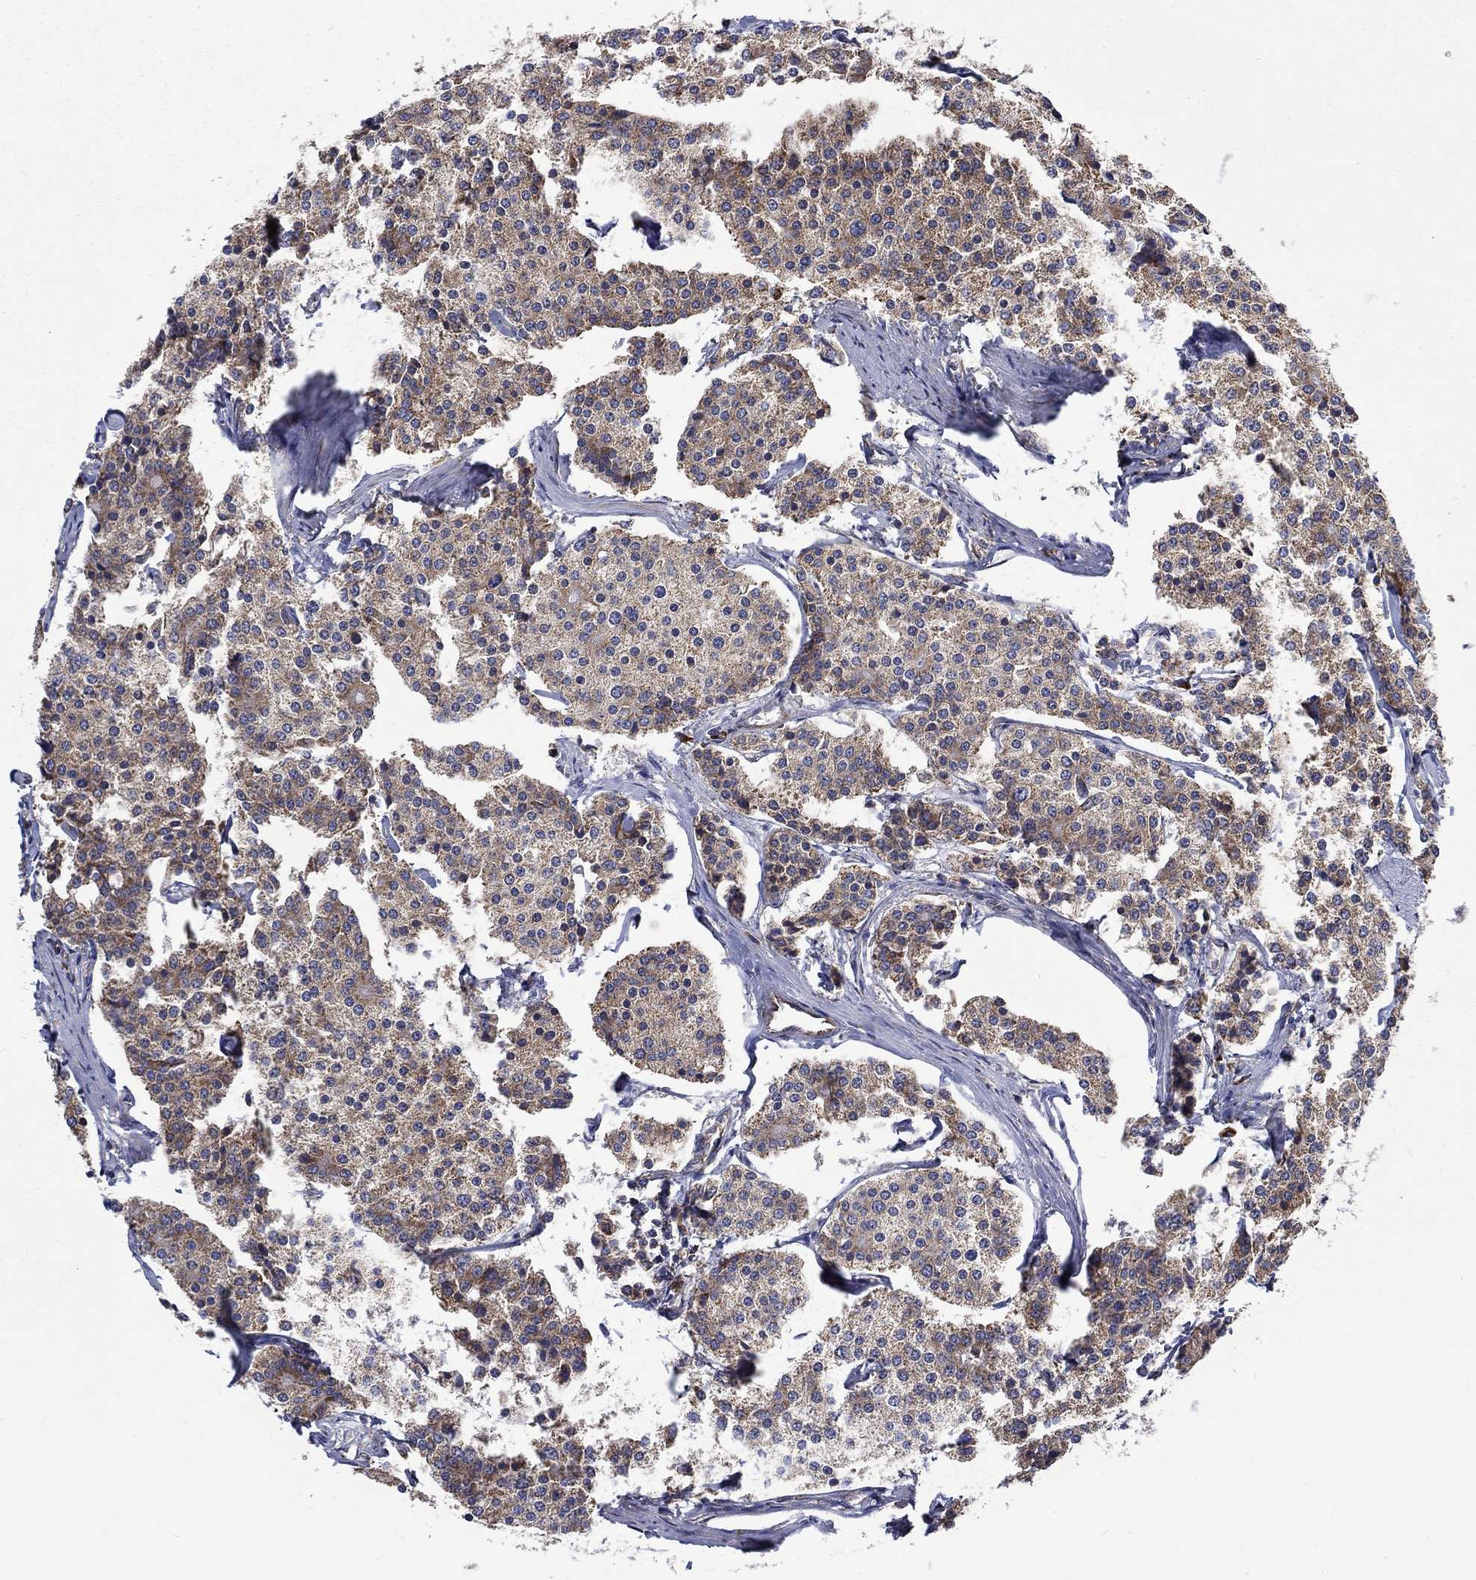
{"staining": {"intensity": "weak", "quantity": "25%-75%", "location": "cytoplasmic/membranous"}, "tissue": "carcinoid", "cell_type": "Tumor cells", "image_type": "cancer", "snomed": [{"axis": "morphology", "description": "Carcinoid, malignant, NOS"}, {"axis": "topography", "description": "Small intestine"}], "caption": "A high-resolution image shows immunohistochemistry (IHC) staining of malignant carcinoid, which displays weak cytoplasmic/membranous positivity in about 25%-75% of tumor cells.", "gene": "RPLP0", "patient": {"sex": "female", "age": 65}}